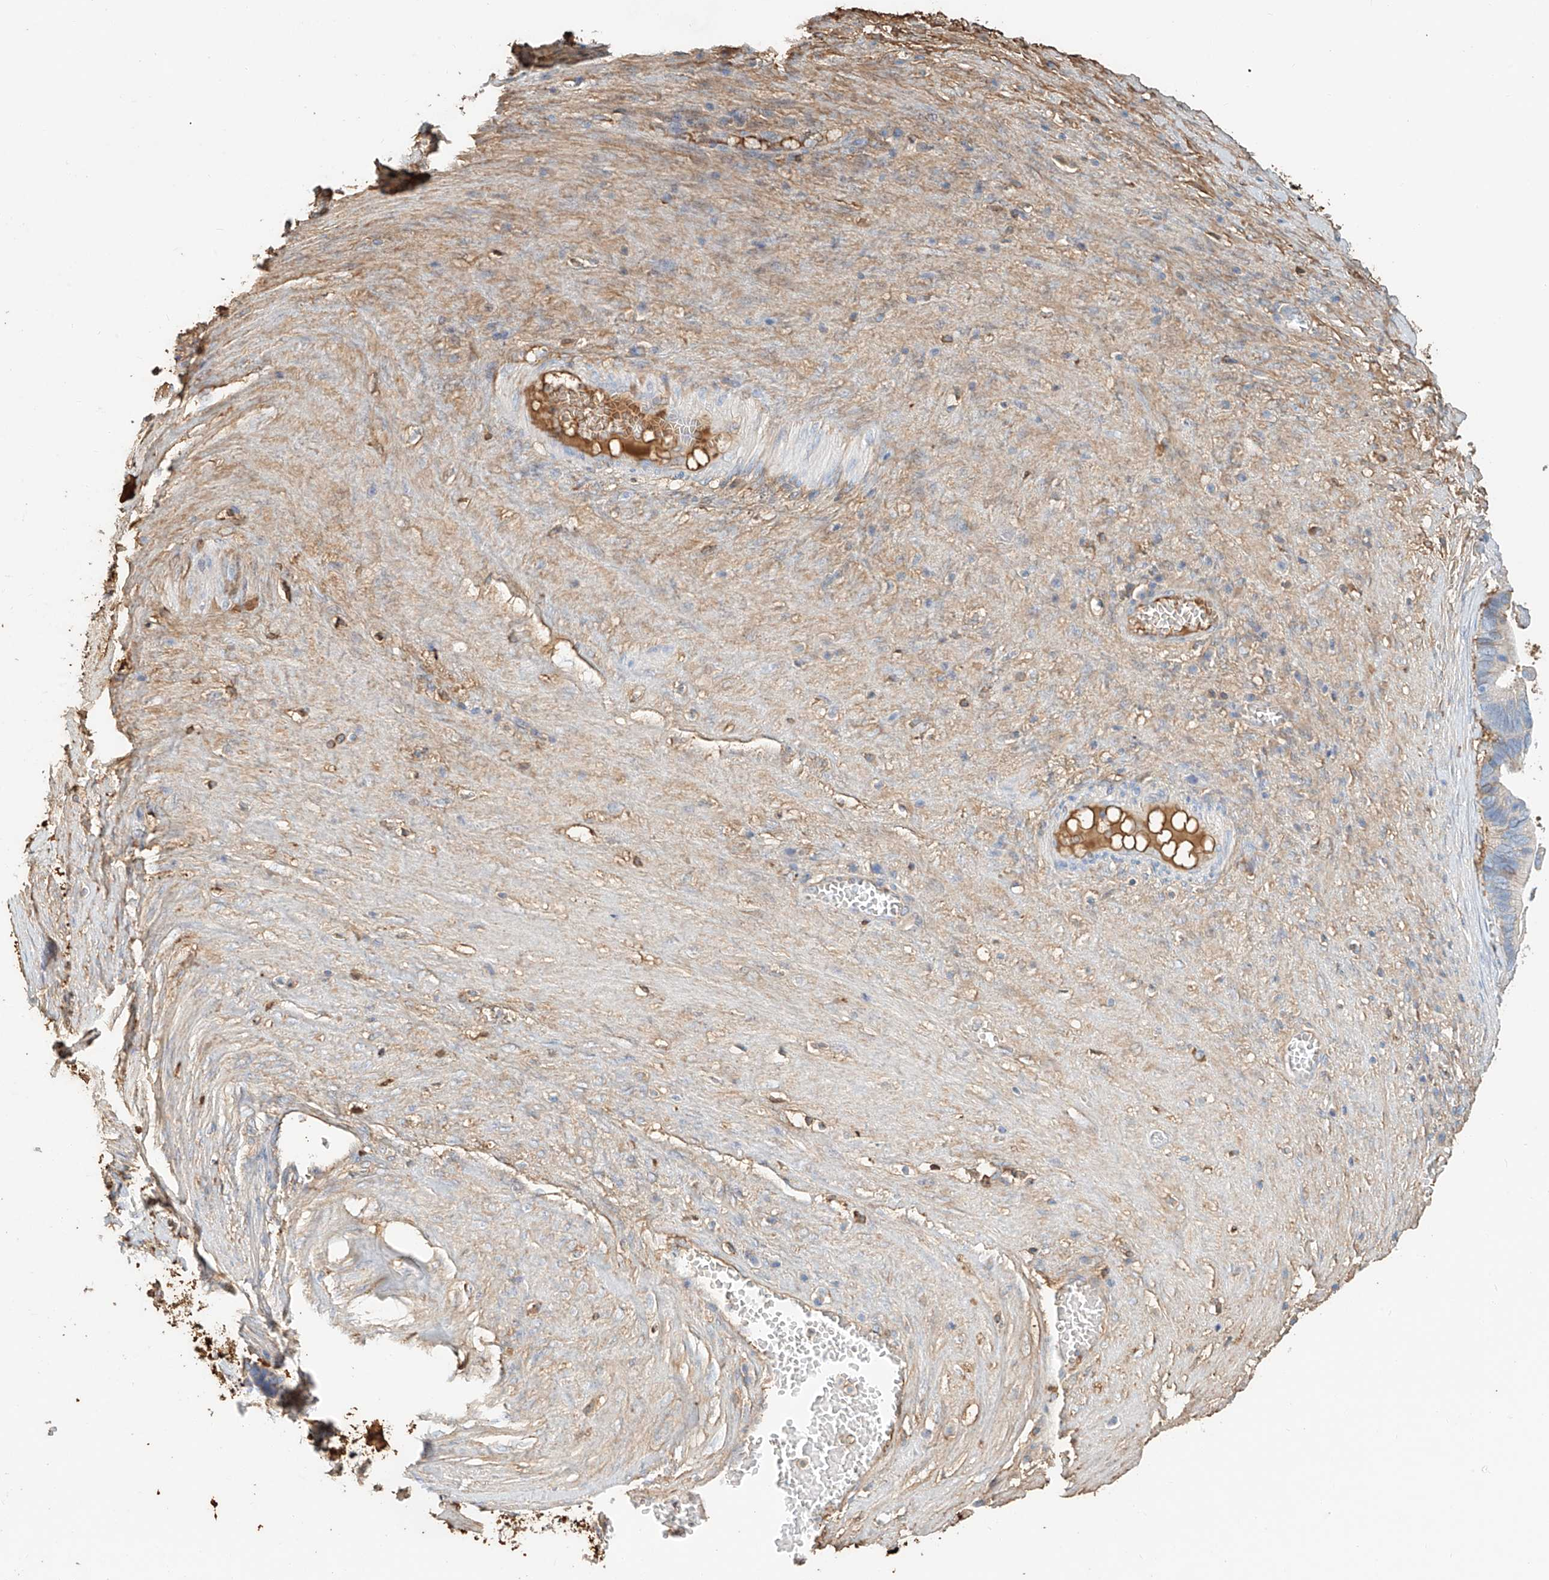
{"staining": {"intensity": "weak", "quantity": "25%-75%", "location": "cytoplasmic/membranous"}, "tissue": "ovarian cancer", "cell_type": "Tumor cells", "image_type": "cancer", "snomed": [{"axis": "morphology", "description": "Cystadenocarcinoma, serous, NOS"}, {"axis": "topography", "description": "Ovary"}], "caption": "The immunohistochemical stain labels weak cytoplasmic/membranous positivity in tumor cells of ovarian serous cystadenocarcinoma tissue.", "gene": "ZFP30", "patient": {"sex": "female", "age": 56}}